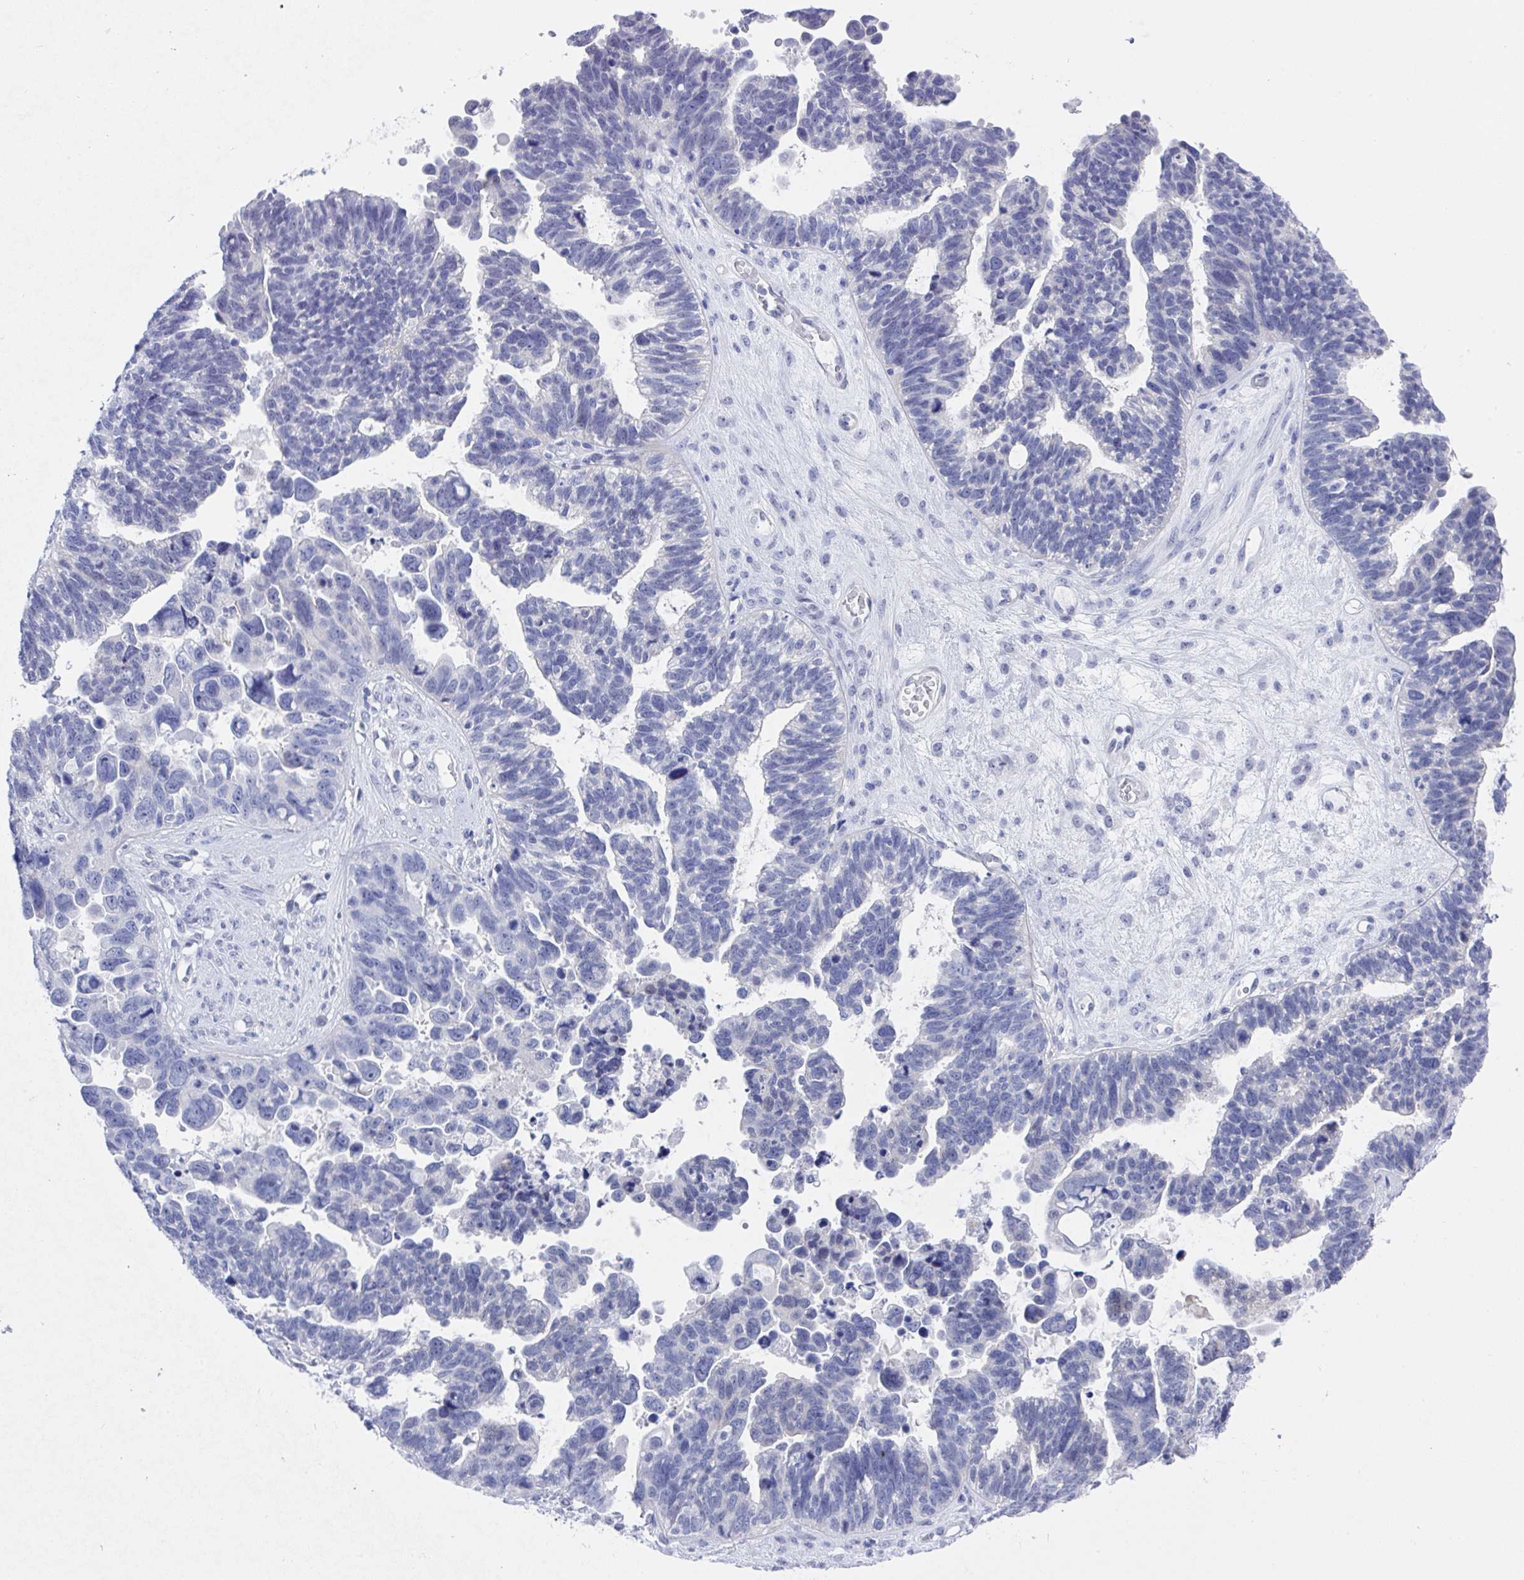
{"staining": {"intensity": "negative", "quantity": "none", "location": "none"}, "tissue": "ovarian cancer", "cell_type": "Tumor cells", "image_type": "cancer", "snomed": [{"axis": "morphology", "description": "Cystadenocarcinoma, serous, NOS"}, {"axis": "topography", "description": "Ovary"}], "caption": "Immunohistochemistry photomicrograph of neoplastic tissue: ovarian serous cystadenocarcinoma stained with DAB demonstrates no significant protein staining in tumor cells. (Stains: DAB IHC with hematoxylin counter stain, Microscopy: brightfield microscopy at high magnification).", "gene": "MFSD4A", "patient": {"sex": "female", "age": 60}}